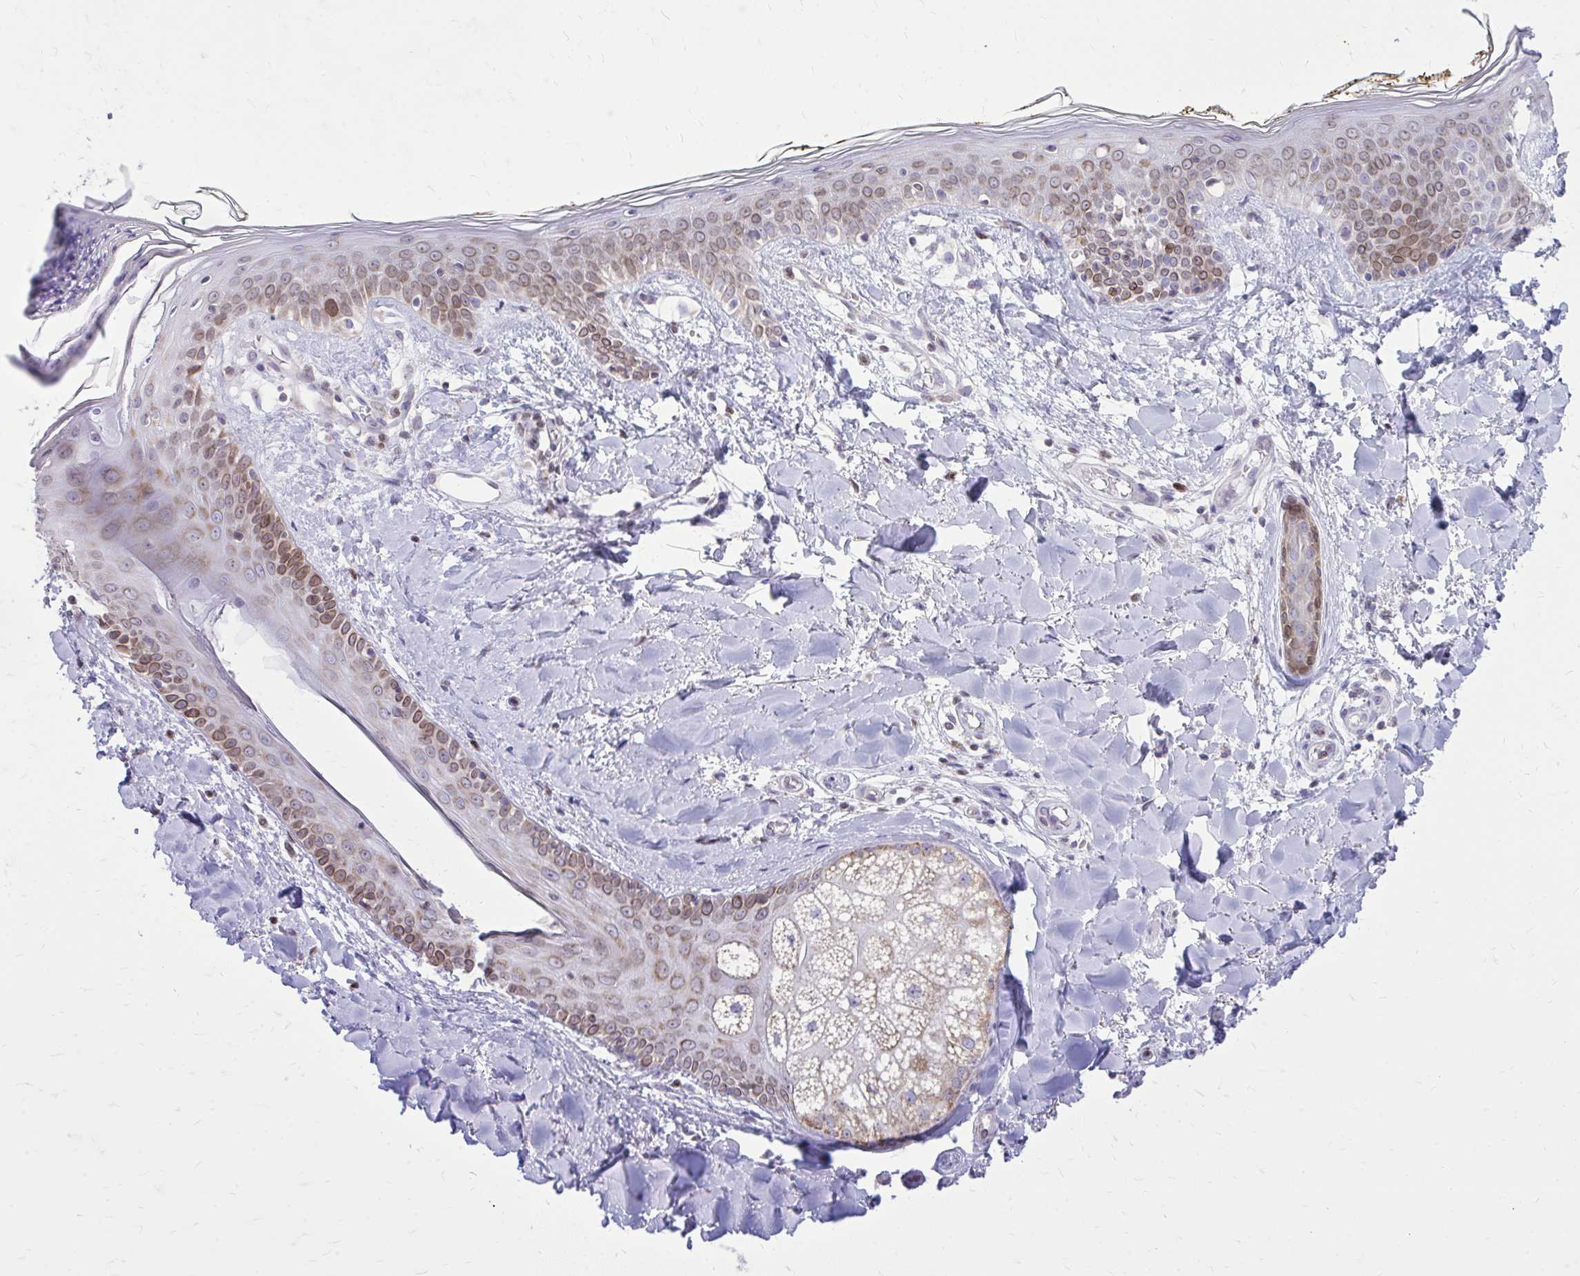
{"staining": {"intensity": "negative", "quantity": "none", "location": "none"}, "tissue": "skin", "cell_type": "Fibroblasts", "image_type": "normal", "snomed": [{"axis": "morphology", "description": "Normal tissue, NOS"}, {"axis": "topography", "description": "Skin"}], "caption": "Human skin stained for a protein using immunohistochemistry reveals no staining in fibroblasts.", "gene": "RPS6KA2", "patient": {"sex": "female", "age": 34}}